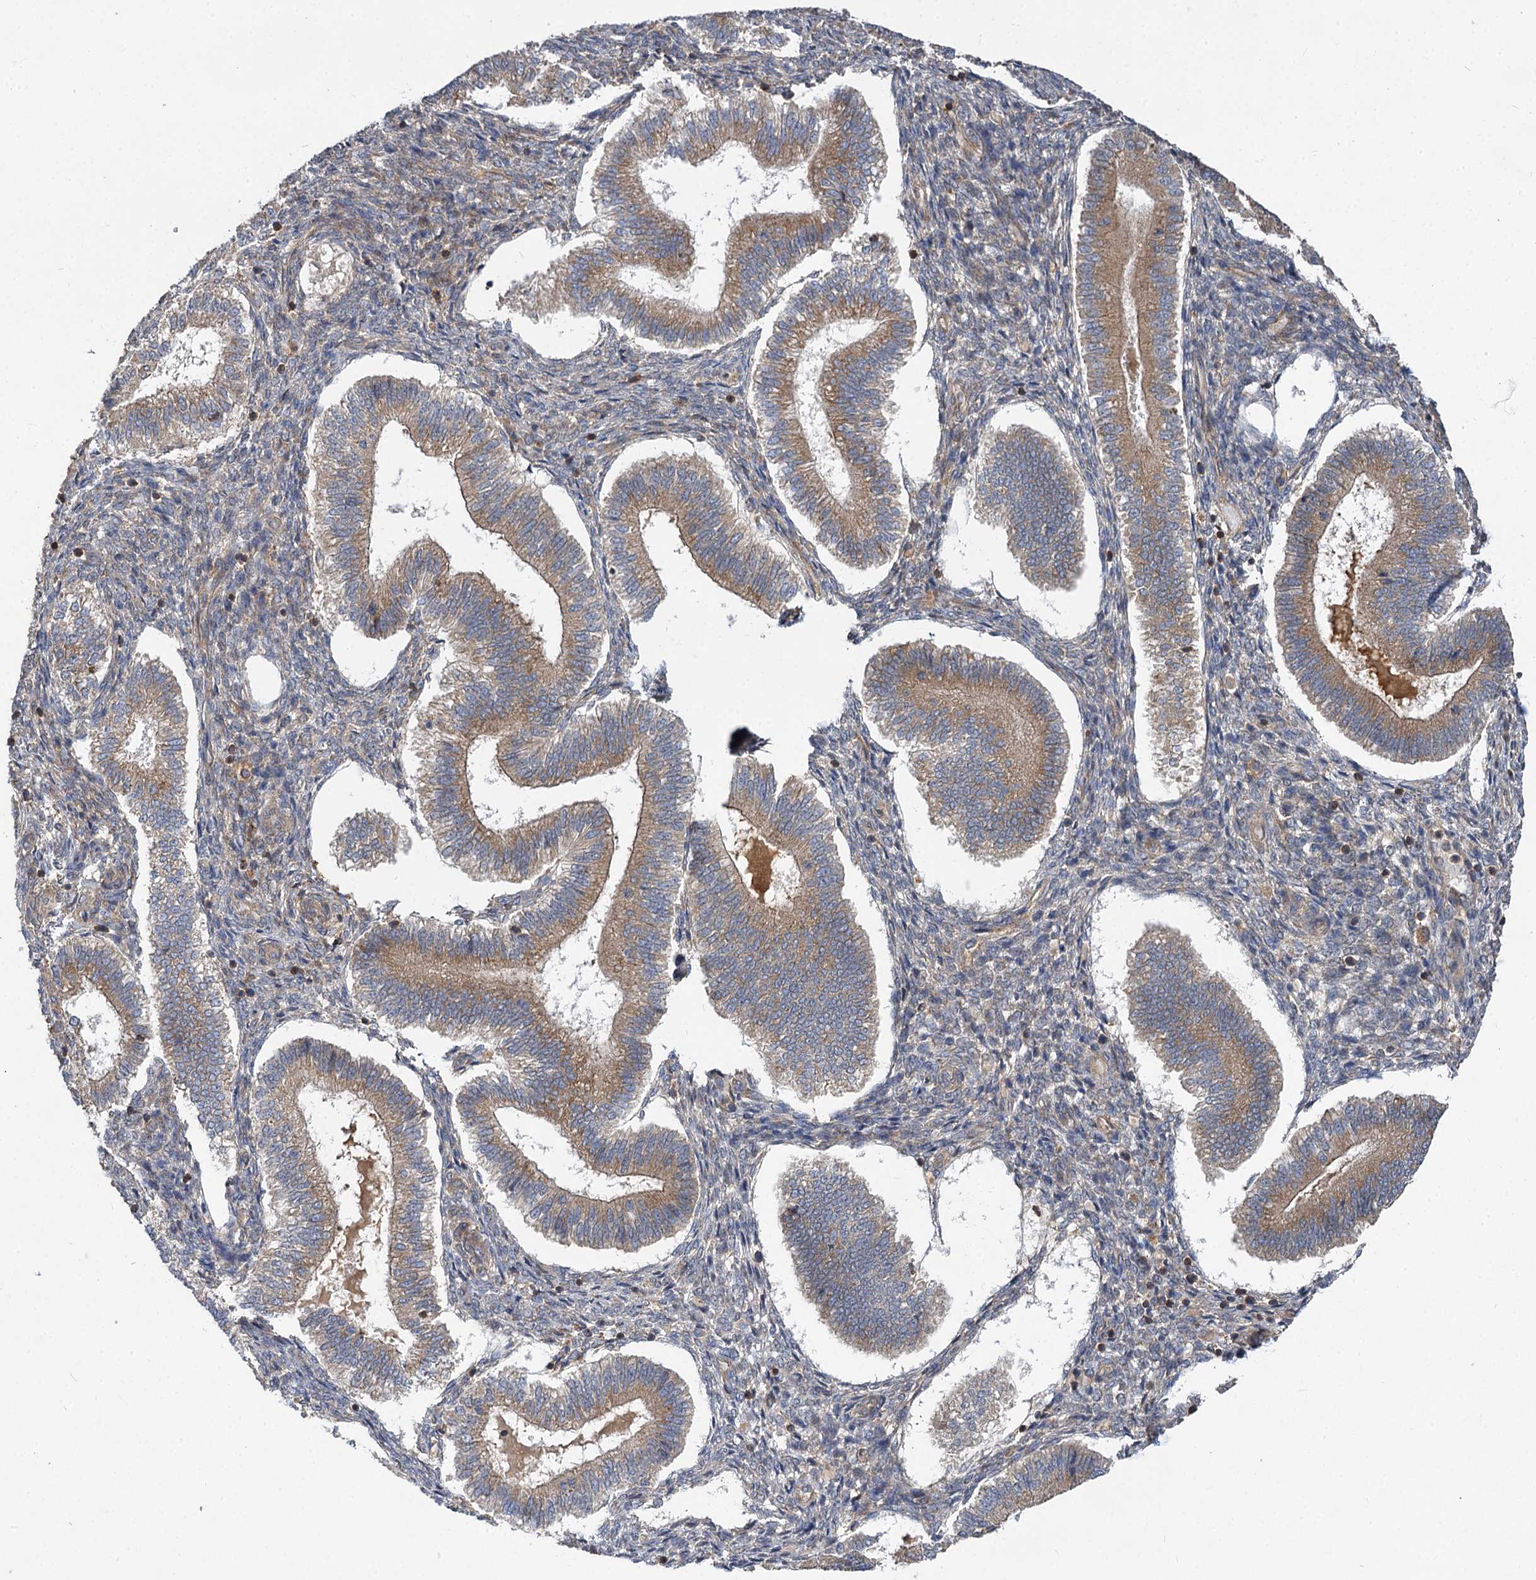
{"staining": {"intensity": "moderate", "quantity": "<25%", "location": "cytoplasmic/membranous"}, "tissue": "endometrium", "cell_type": "Cells in endometrial stroma", "image_type": "normal", "snomed": [{"axis": "morphology", "description": "Normal tissue, NOS"}, {"axis": "topography", "description": "Endometrium"}], "caption": "Moderate cytoplasmic/membranous positivity is seen in approximately <25% of cells in endometrial stroma in normal endometrium.", "gene": "PACS1", "patient": {"sex": "female", "age": 25}}